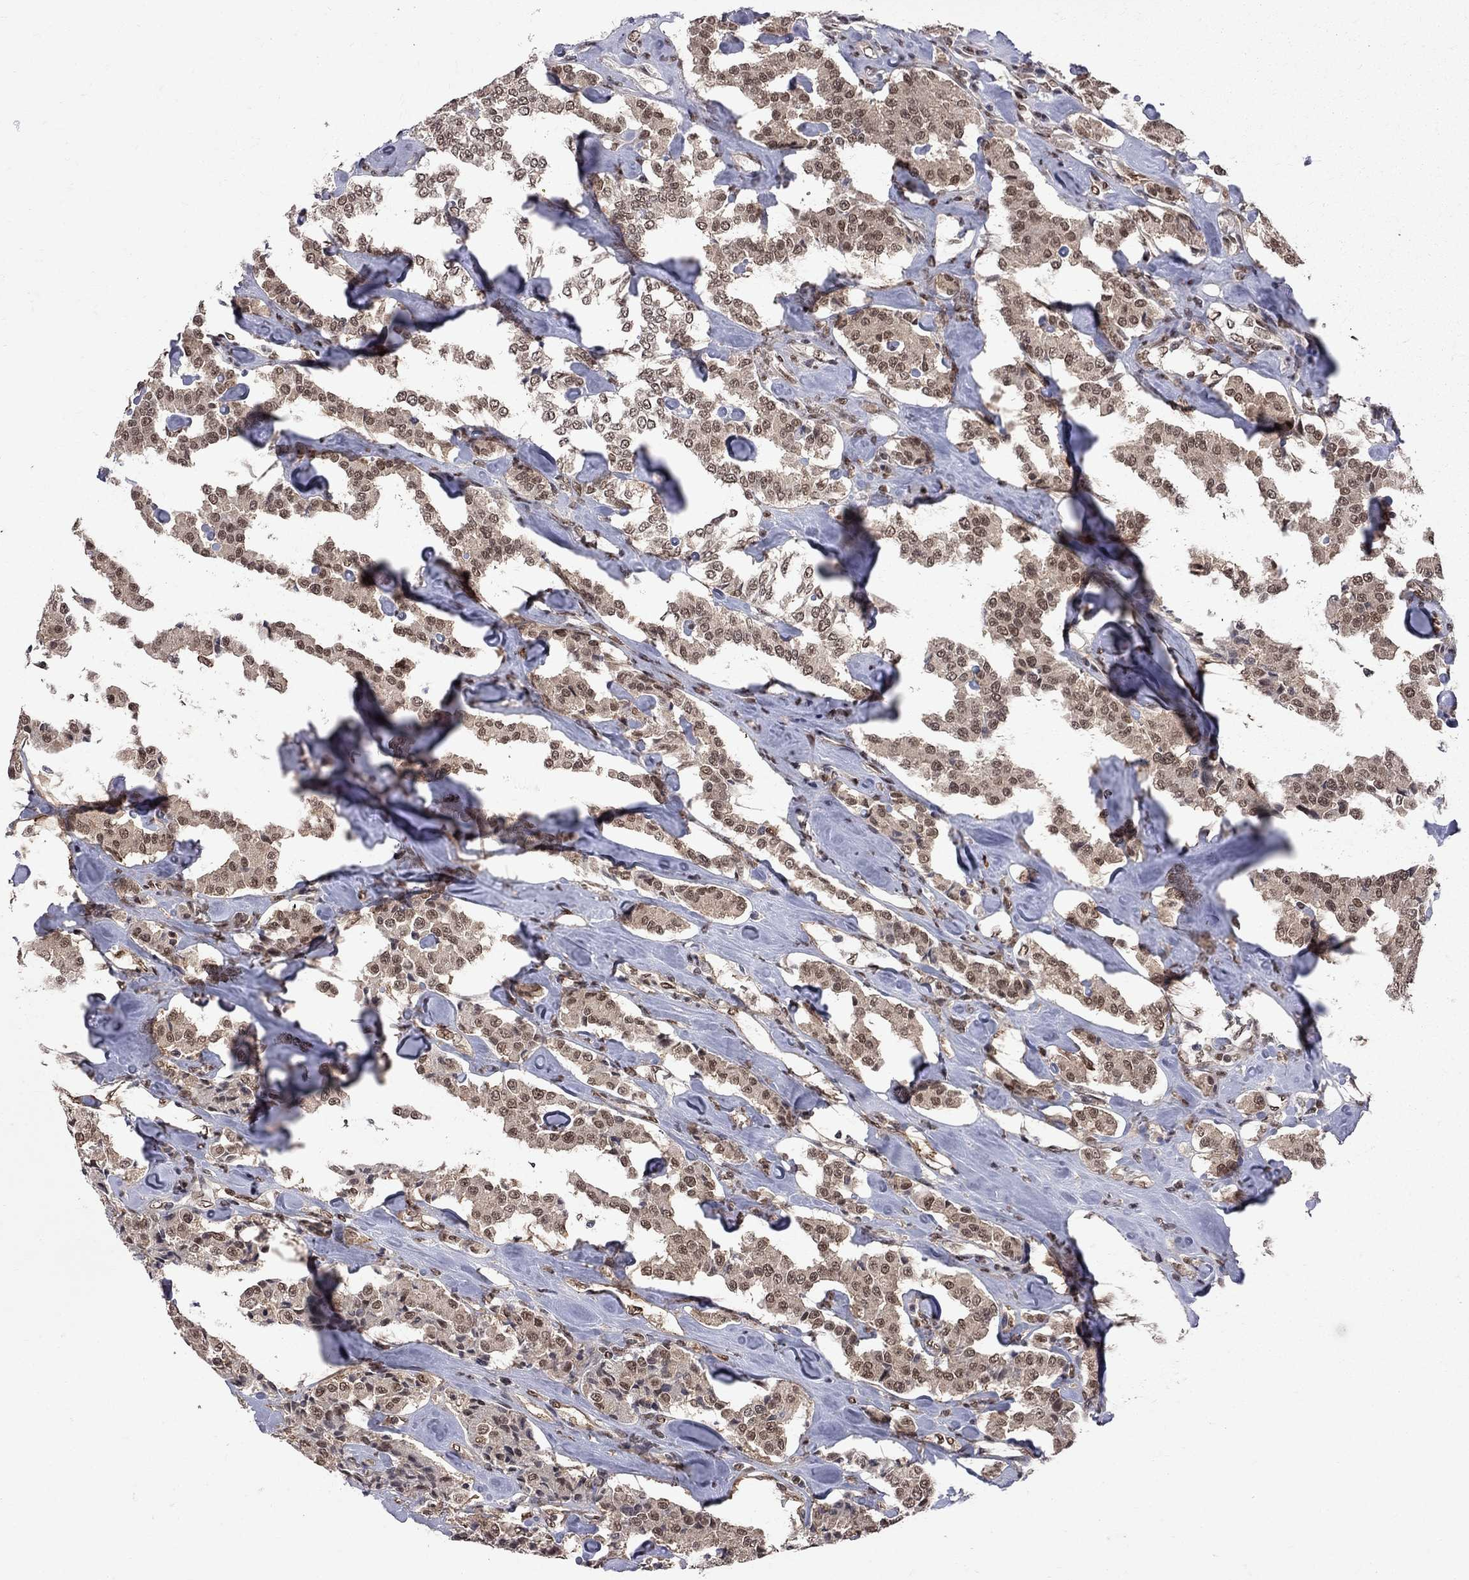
{"staining": {"intensity": "moderate", "quantity": ">75%", "location": "nuclear"}, "tissue": "carcinoid", "cell_type": "Tumor cells", "image_type": "cancer", "snomed": [{"axis": "morphology", "description": "Carcinoid, malignant, NOS"}, {"axis": "topography", "description": "Pancreas"}], "caption": "Protein staining of carcinoid tissue shows moderate nuclear positivity in about >75% of tumor cells. (Brightfield microscopy of DAB IHC at high magnification).", "gene": "SAP30L", "patient": {"sex": "male", "age": 41}}